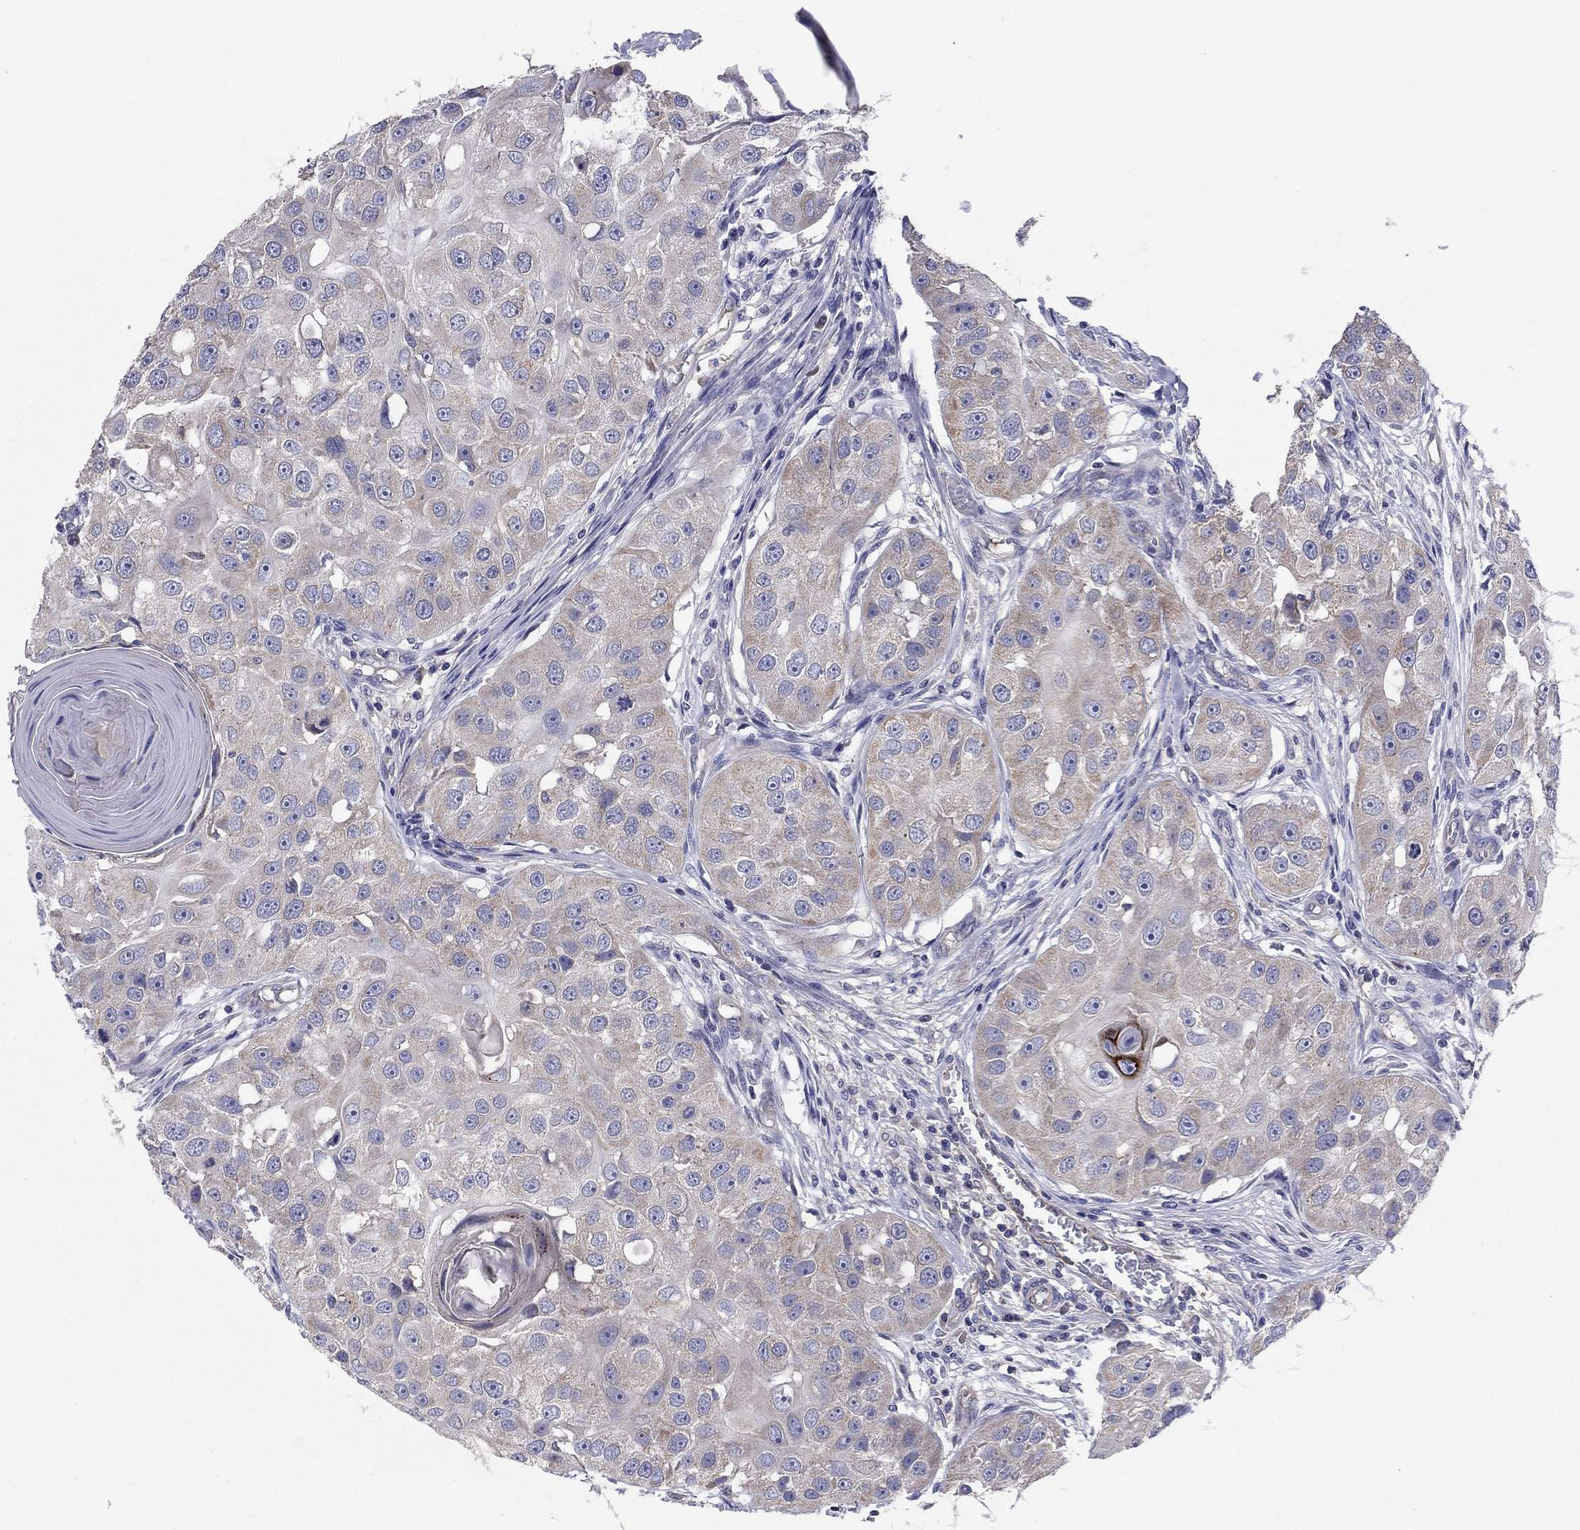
{"staining": {"intensity": "weak", "quantity": "<25%", "location": "cytoplasmic/membranous"}, "tissue": "head and neck cancer", "cell_type": "Tumor cells", "image_type": "cancer", "snomed": [{"axis": "morphology", "description": "Normal tissue, NOS"}, {"axis": "morphology", "description": "Squamous cell carcinoma, NOS"}, {"axis": "topography", "description": "Skeletal muscle"}, {"axis": "topography", "description": "Head-Neck"}], "caption": "There is no significant expression in tumor cells of head and neck cancer.", "gene": "EMP2", "patient": {"sex": "male", "age": 51}}